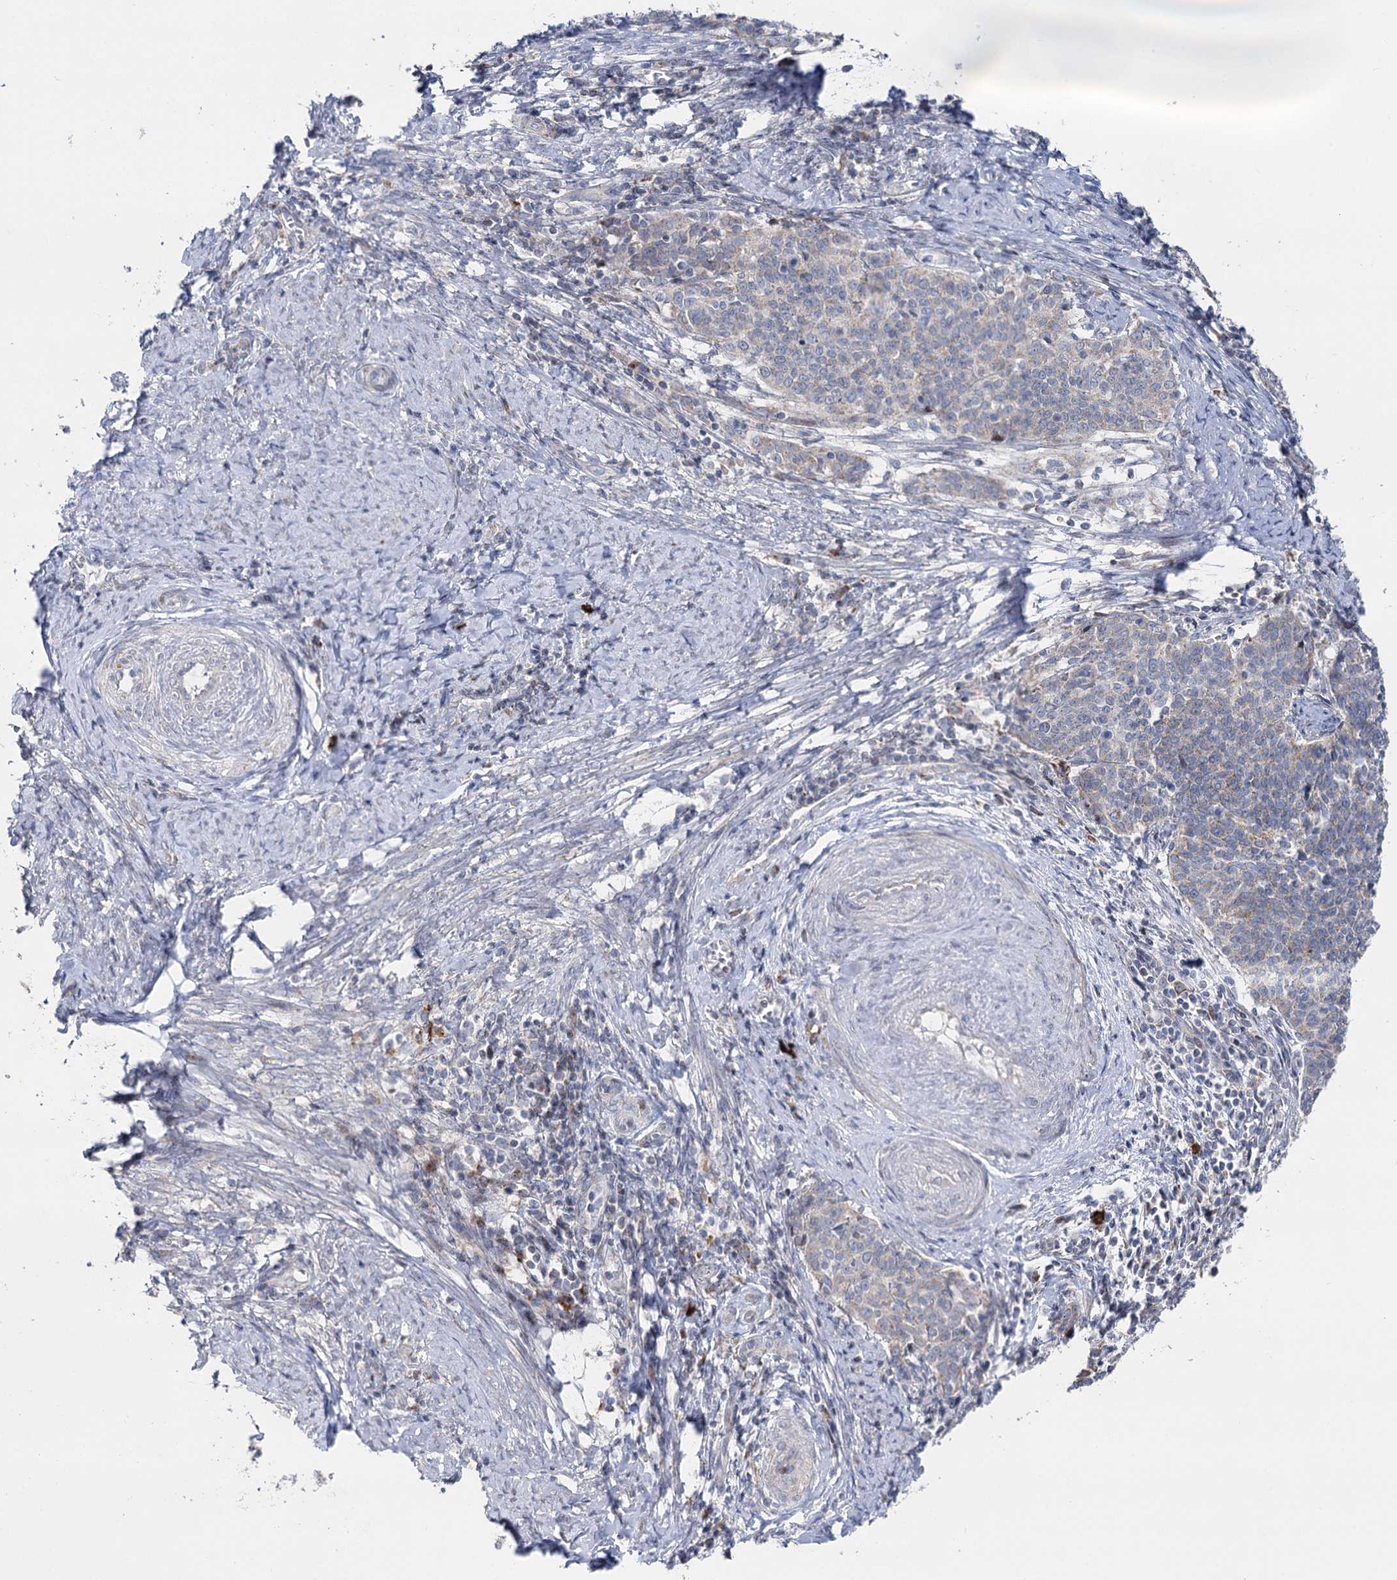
{"staining": {"intensity": "negative", "quantity": "none", "location": "none"}, "tissue": "cervical cancer", "cell_type": "Tumor cells", "image_type": "cancer", "snomed": [{"axis": "morphology", "description": "Squamous cell carcinoma, NOS"}, {"axis": "topography", "description": "Cervix"}], "caption": "Histopathology image shows no protein expression in tumor cells of squamous cell carcinoma (cervical) tissue.", "gene": "PTGR1", "patient": {"sex": "female", "age": 39}}